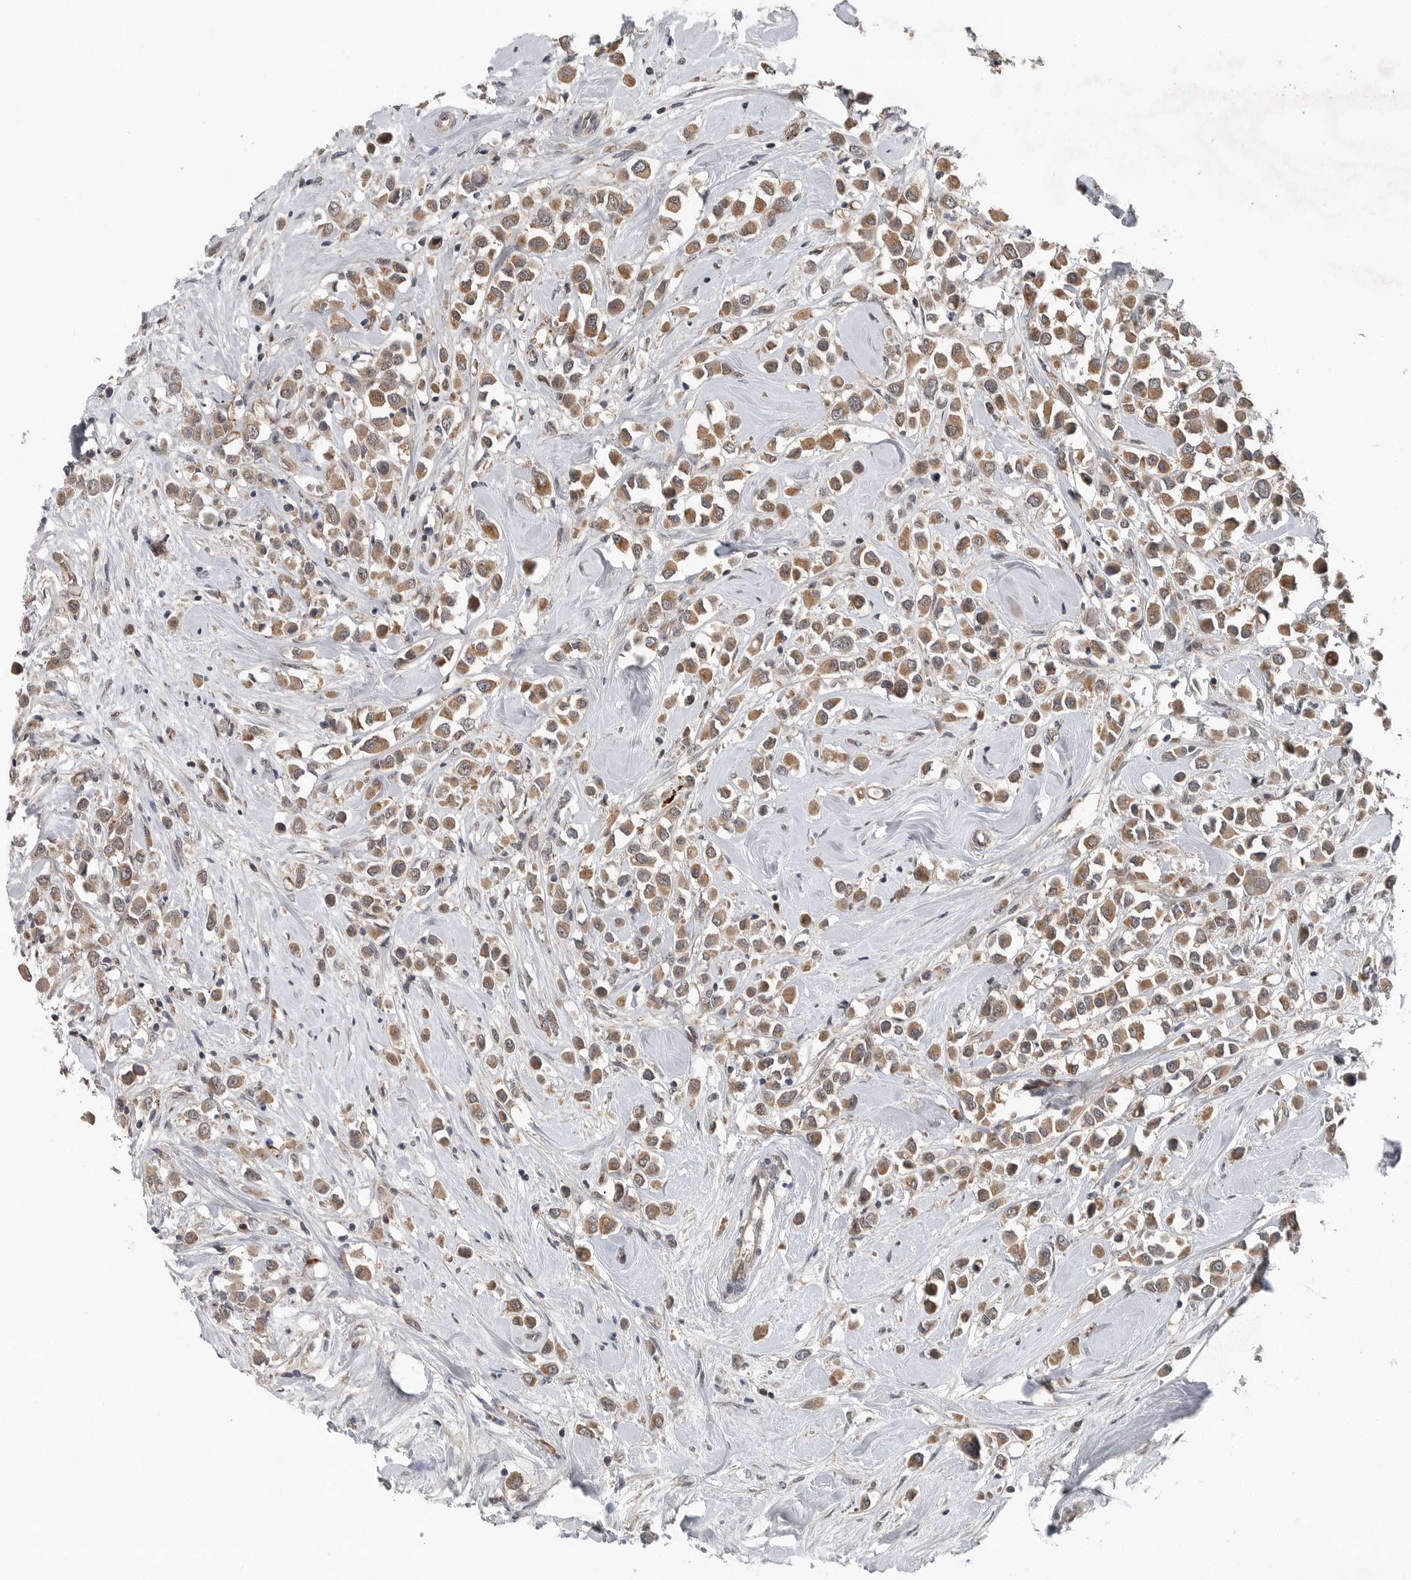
{"staining": {"intensity": "moderate", "quantity": ">75%", "location": "cytoplasmic/membranous"}, "tissue": "breast cancer", "cell_type": "Tumor cells", "image_type": "cancer", "snomed": [{"axis": "morphology", "description": "Duct carcinoma"}, {"axis": "topography", "description": "Breast"}], "caption": "Intraductal carcinoma (breast) stained for a protein displays moderate cytoplasmic/membranous positivity in tumor cells.", "gene": "SCP2", "patient": {"sex": "female", "age": 61}}